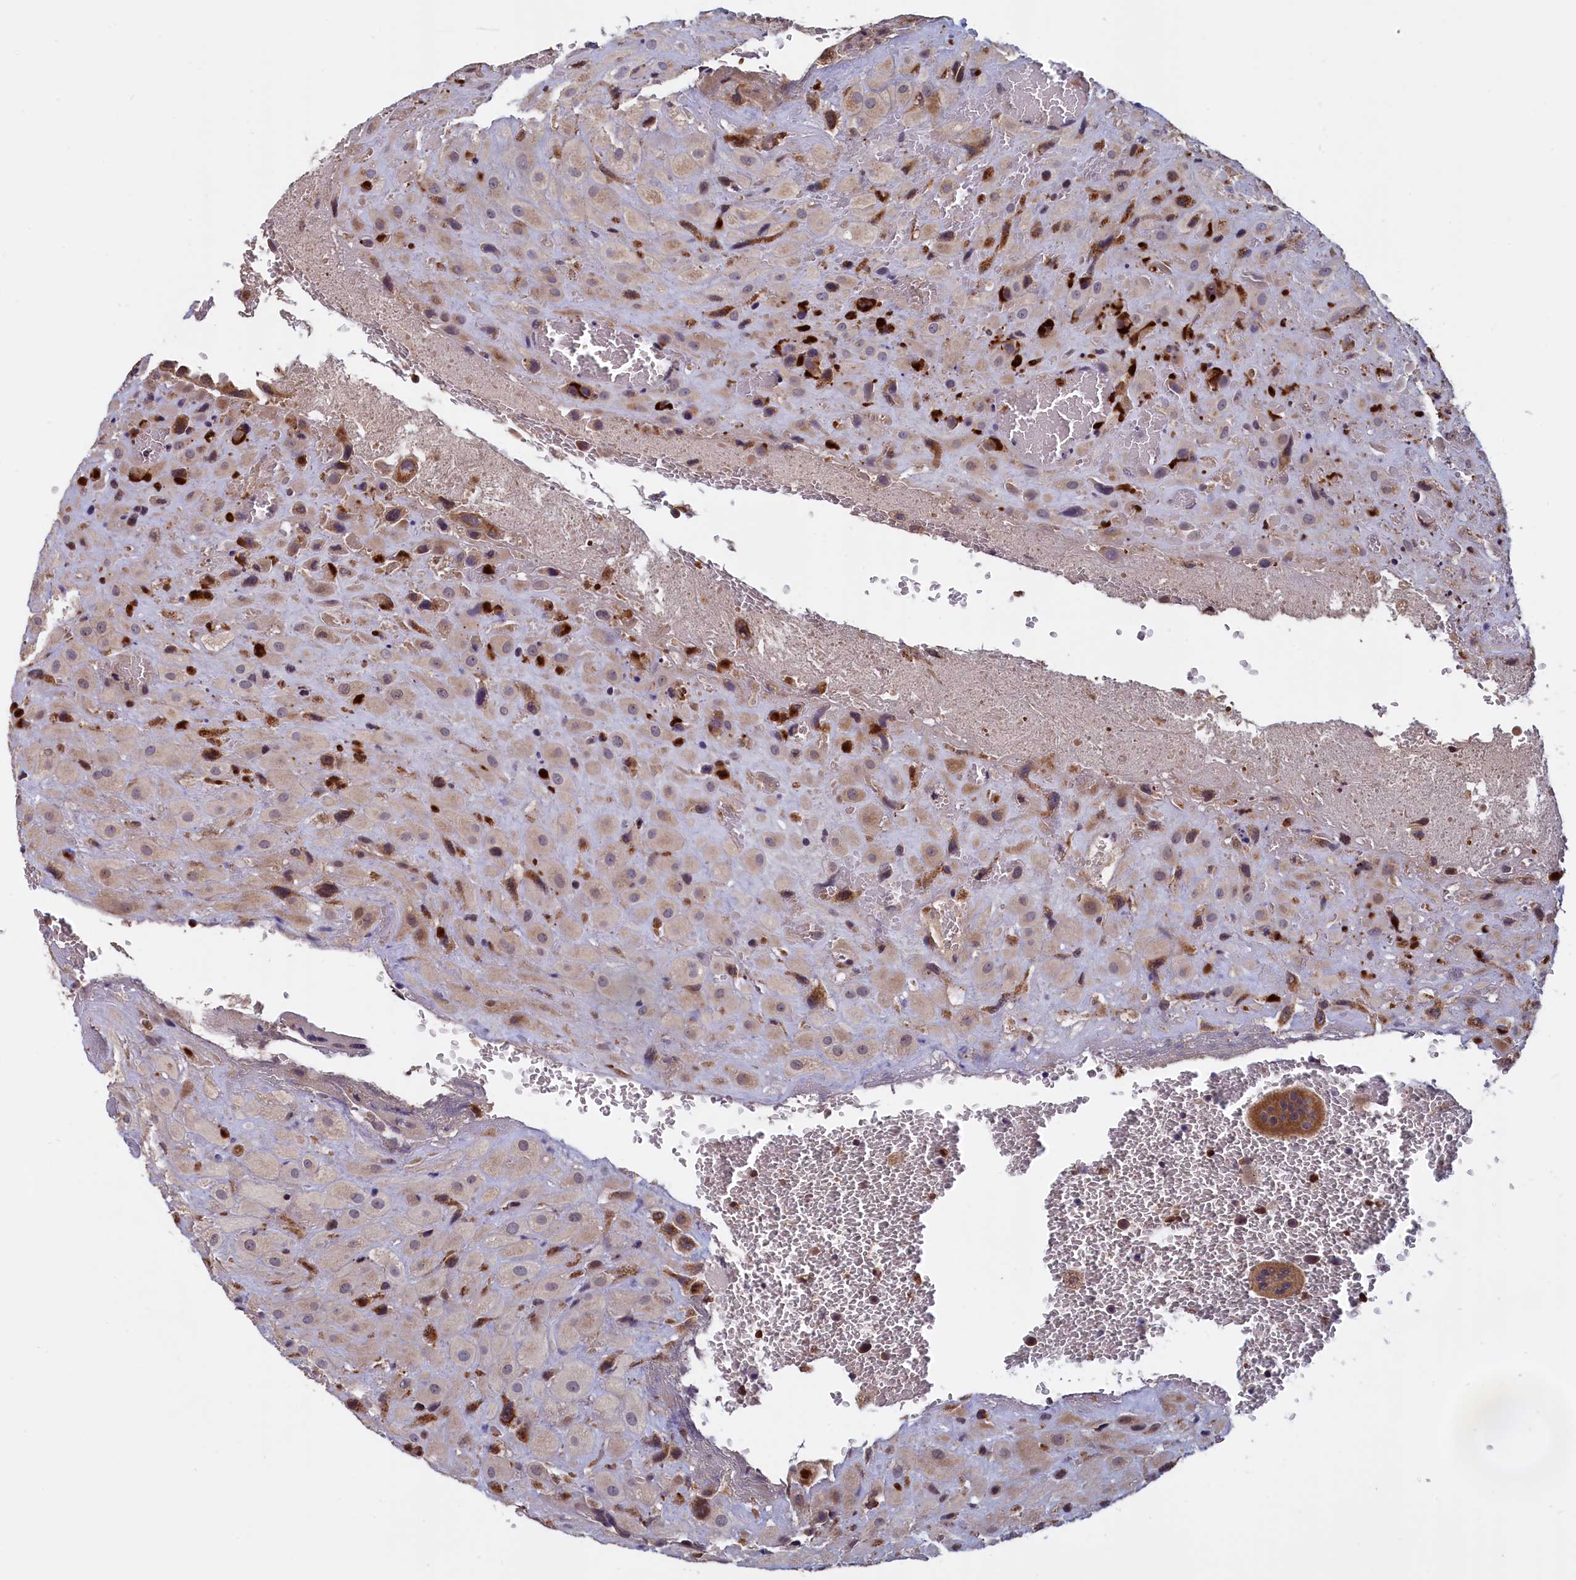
{"staining": {"intensity": "moderate", "quantity": "25%-75%", "location": "cytoplasmic/membranous"}, "tissue": "placenta", "cell_type": "Decidual cells", "image_type": "normal", "snomed": [{"axis": "morphology", "description": "Normal tissue, NOS"}, {"axis": "topography", "description": "Placenta"}], "caption": "The photomicrograph exhibits immunohistochemical staining of unremarkable placenta. There is moderate cytoplasmic/membranous expression is appreciated in about 25%-75% of decidual cells. The staining is performed using DAB brown chromogen to label protein expression. The nuclei are counter-stained blue using hematoxylin.", "gene": "EPB41L4B", "patient": {"sex": "female", "age": 35}}